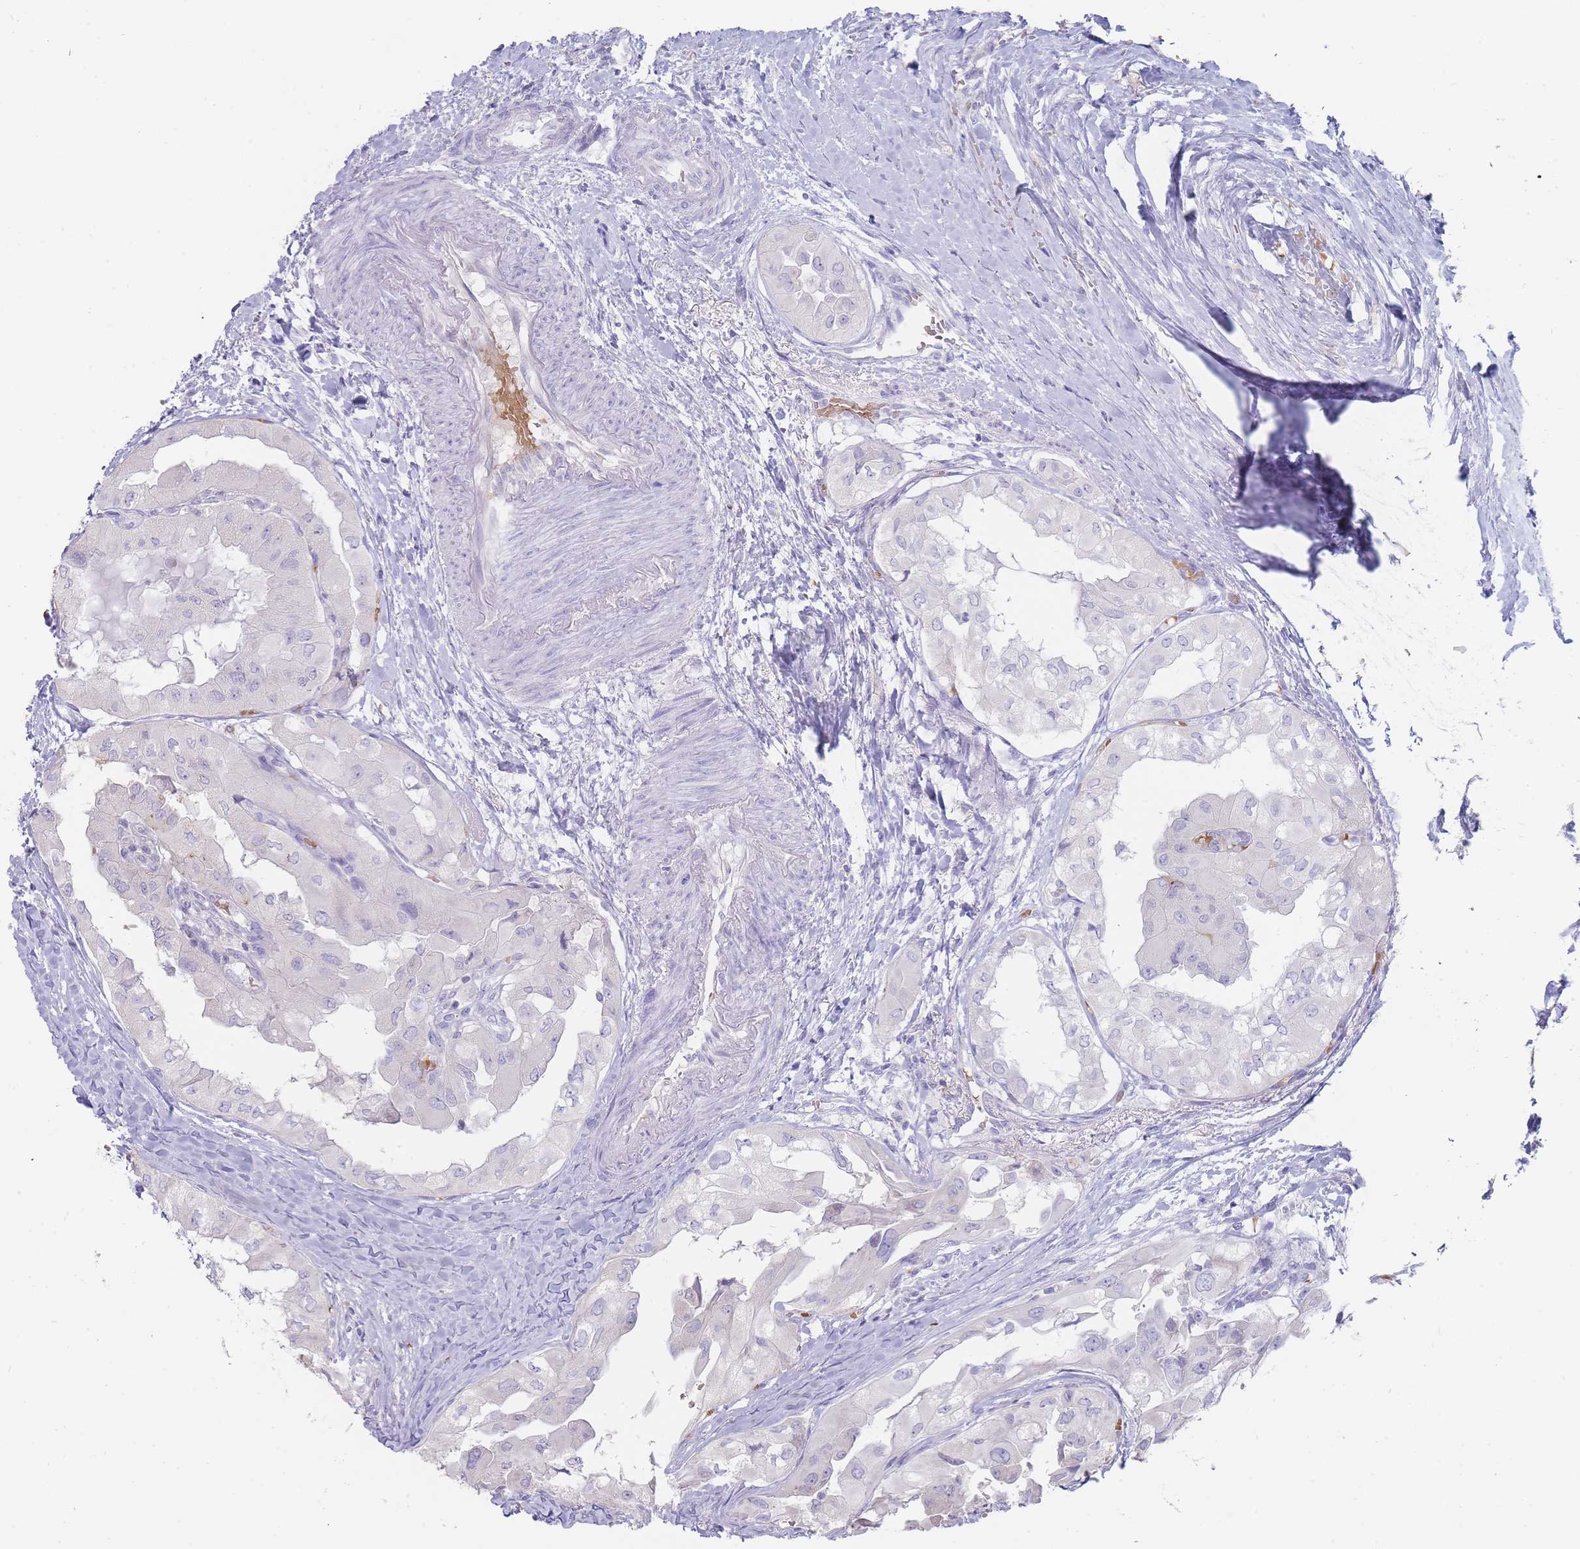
{"staining": {"intensity": "negative", "quantity": "none", "location": "none"}, "tissue": "thyroid cancer", "cell_type": "Tumor cells", "image_type": "cancer", "snomed": [{"axis": "morphology", "description": "Papillary adenocarcinoma, NOS"}, {"axis": "topography", "description": "Thyroid gland"}], "caption": "Immunohistochemistry (IHC) photomicrograph of human thyroid cancer (papillary adenocarcinoma) stained for a protein (brown), which exhibits no expression in tumor cells.", "gene": "HBG2", "patient": {"sex": "female", "age": 59}}